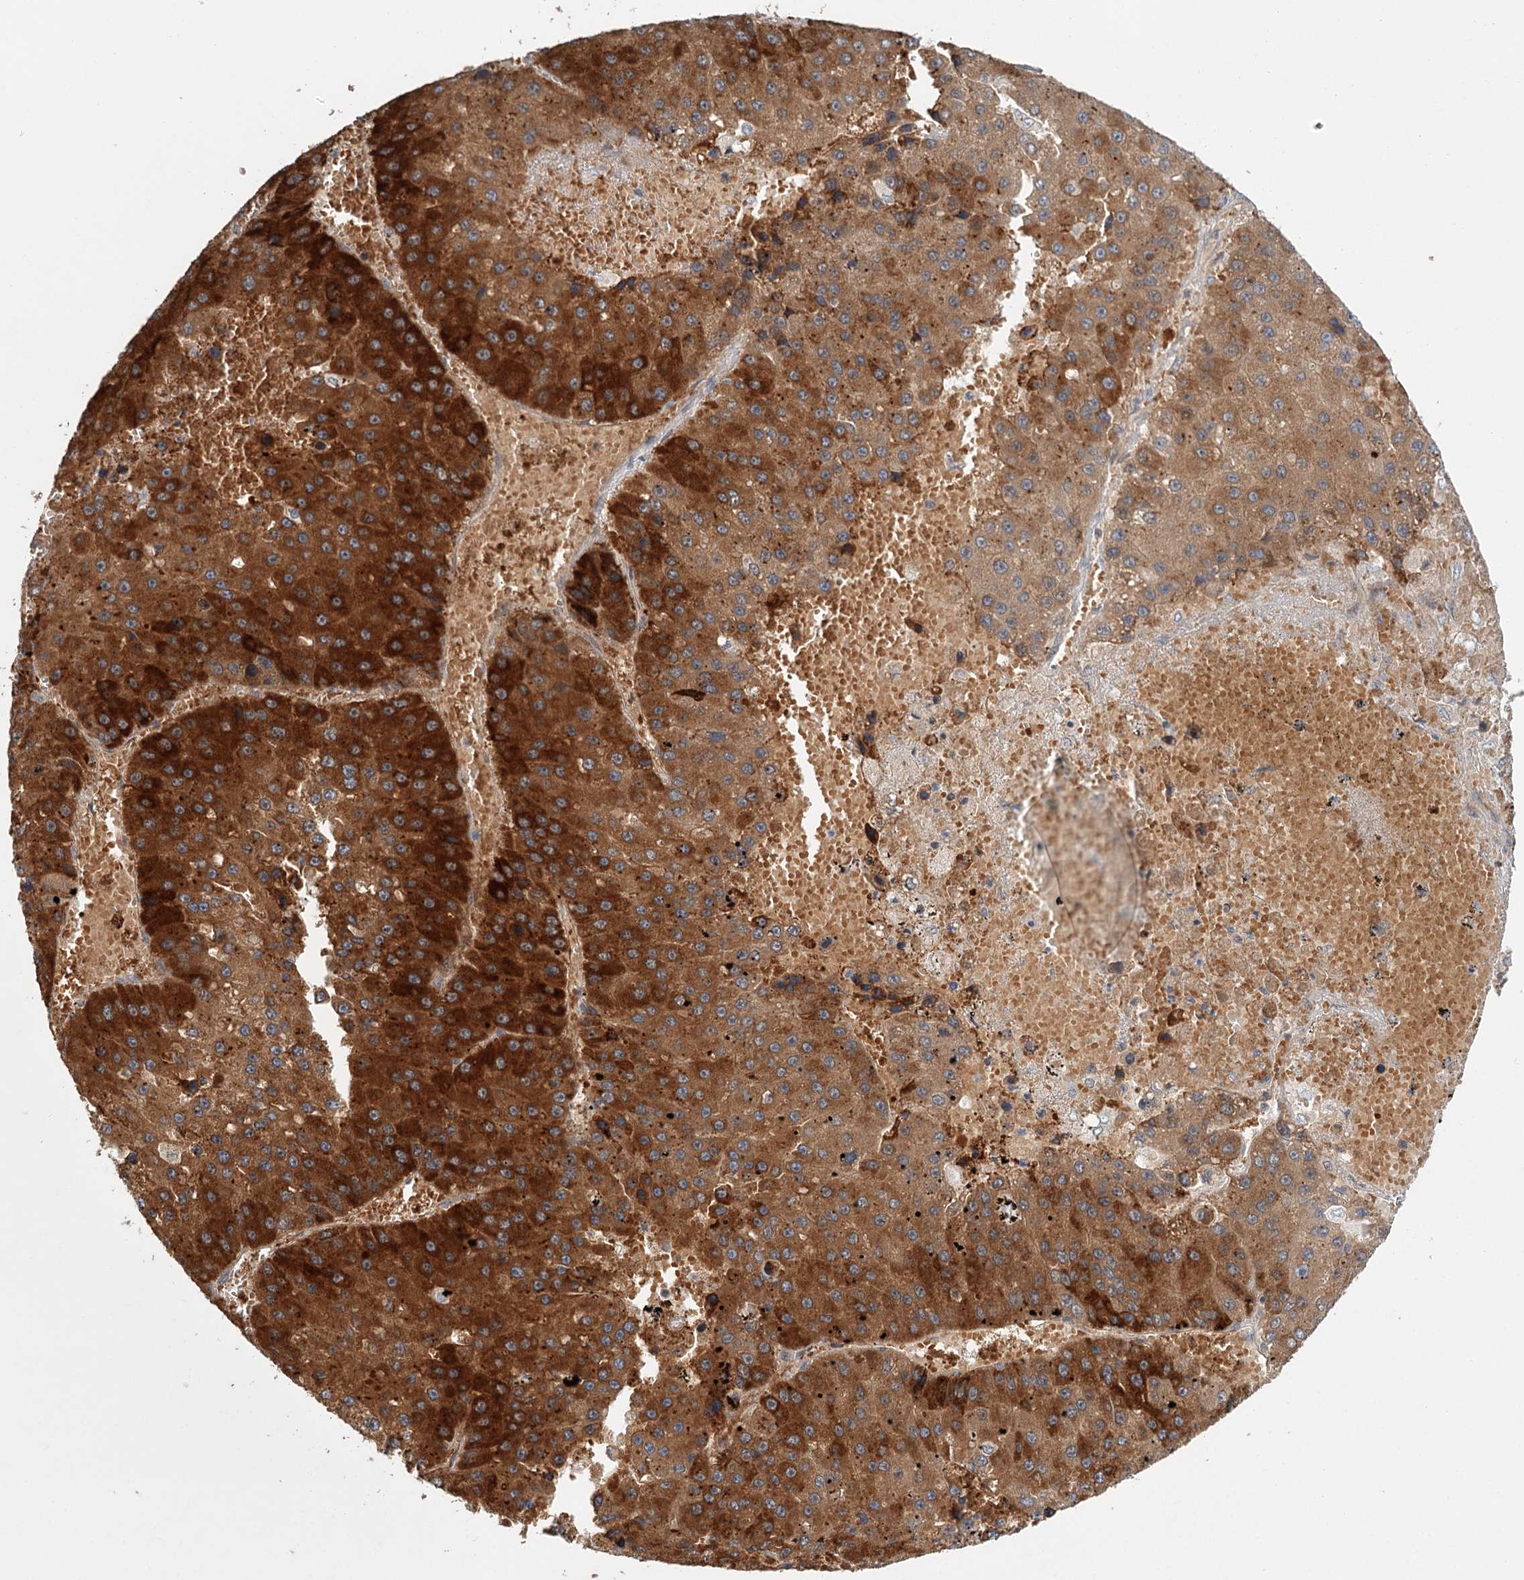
{"staining": {"intensity": "strong", "quantity": ">75%", "location": "cytoplasmic/membranous"}, "tissue": "liver cancer", "cell_type": "Tumor cells", "image_type": "cancer", "snomed": [{"axis": "morphology", "description": "Carcinoma, Hepatocellular, NOS"}, {"axis": "topography", "description": "Liver"}], "caption": "Immunohistochemistry (DAB) staining of liver hepatocellular carcinoma demonstrates strong cytoplasmic/membranous protein positivity in approximately >75% of tumor cells.", "gene": "ADK", "patient": {"sex": "female", "age": 73}}